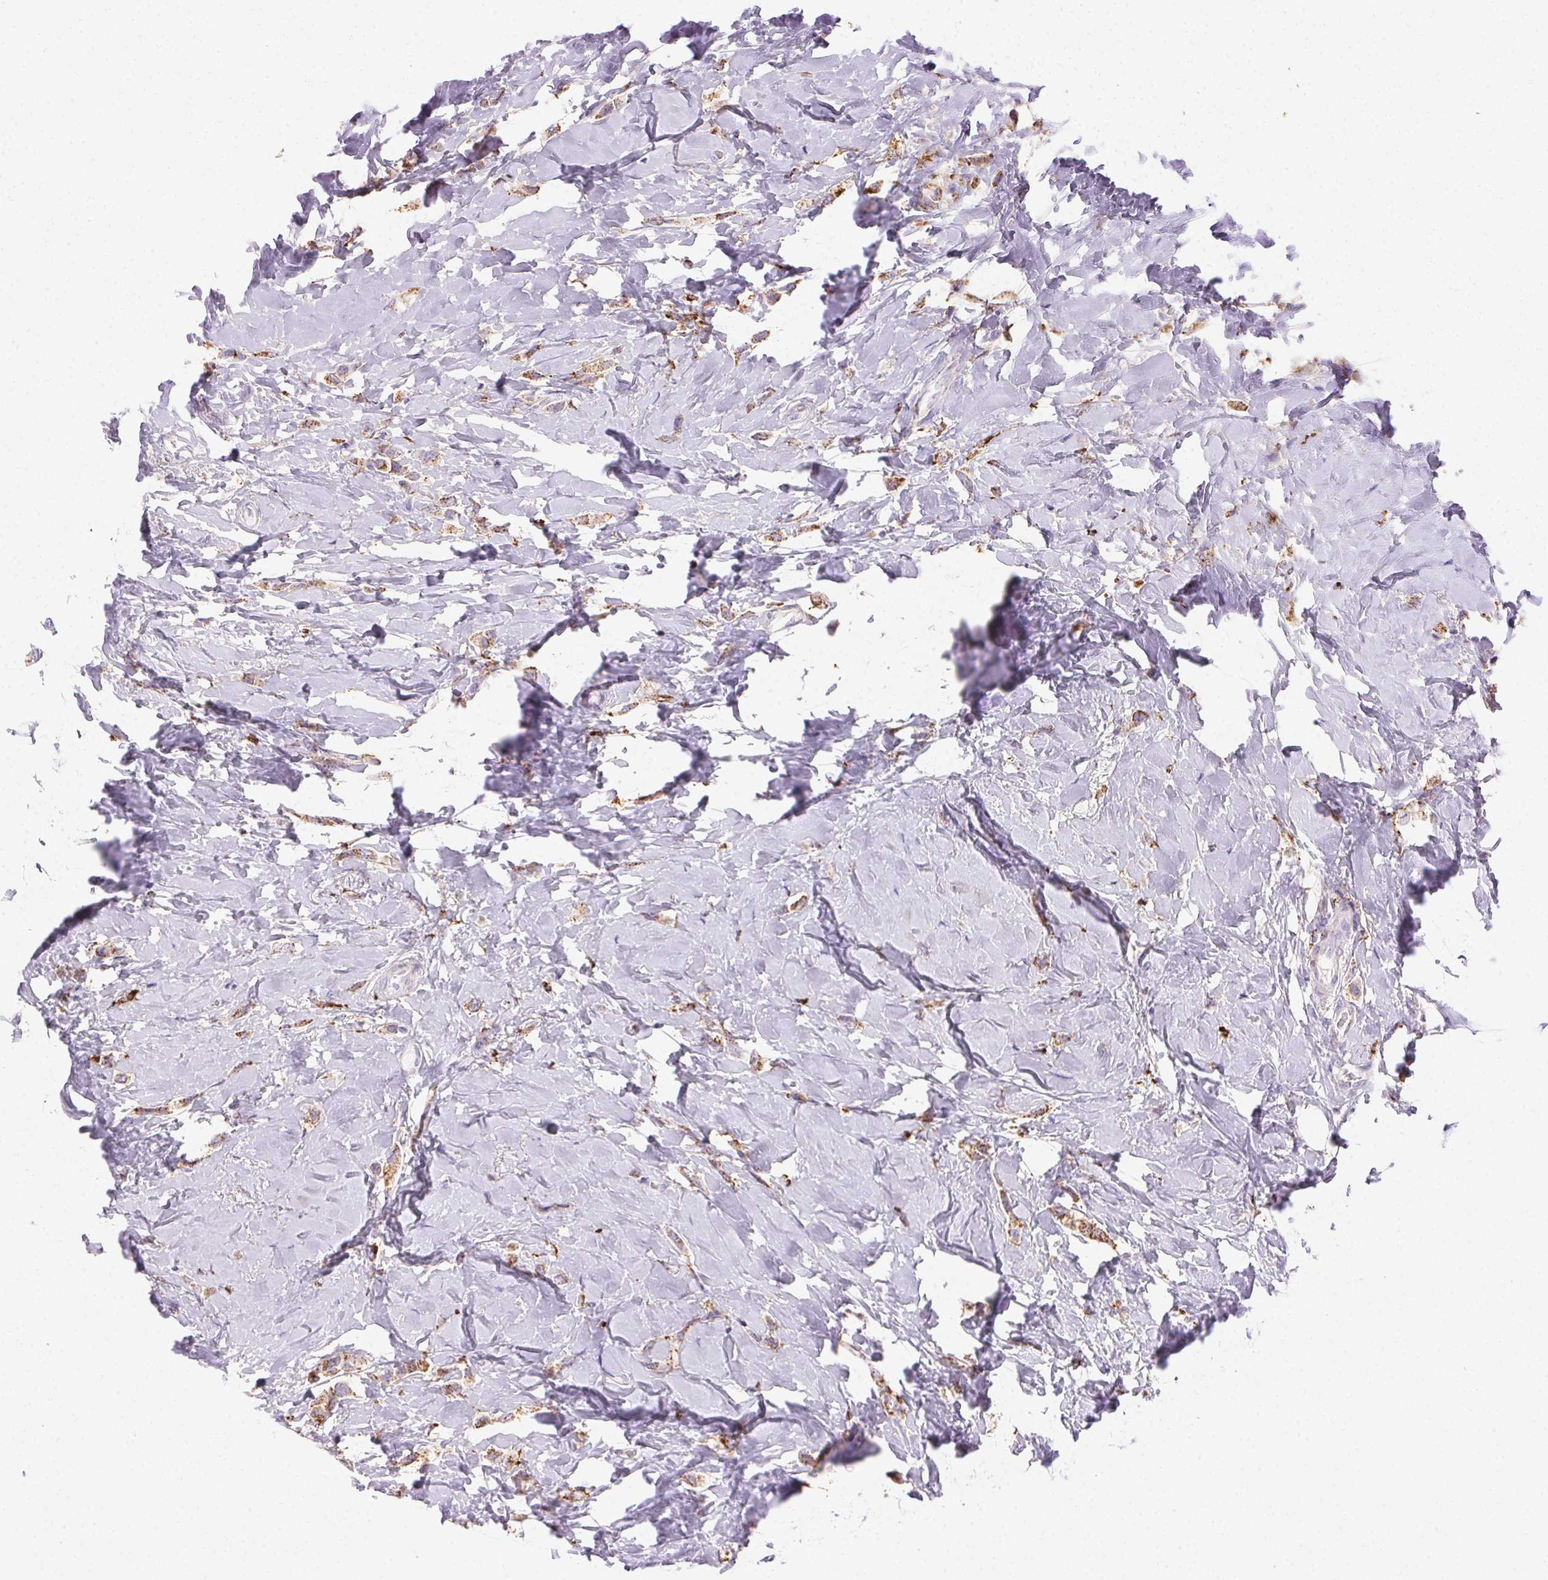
{"staining": {"intensity": "moderate", "quantity": ">75%", "location": "cytoplasmic/membranous"}, "tissue": "breast cancer", "cell_type": "Tumor cells", "image_type": "cancer", "snomed": [{"axis": "morphology", "description": "Lobular carcinoma"}, {"axis": "topography", "description": "Breast"}], "caption": "There is medium levels of moderate cytoplasmic/membranous staining in tumor cells of breast cancer, as demonstrated by immunohistochemical staining (brown color).", "gene": "SCPEP1", "patient": {"sex": "female", "age": 66}}